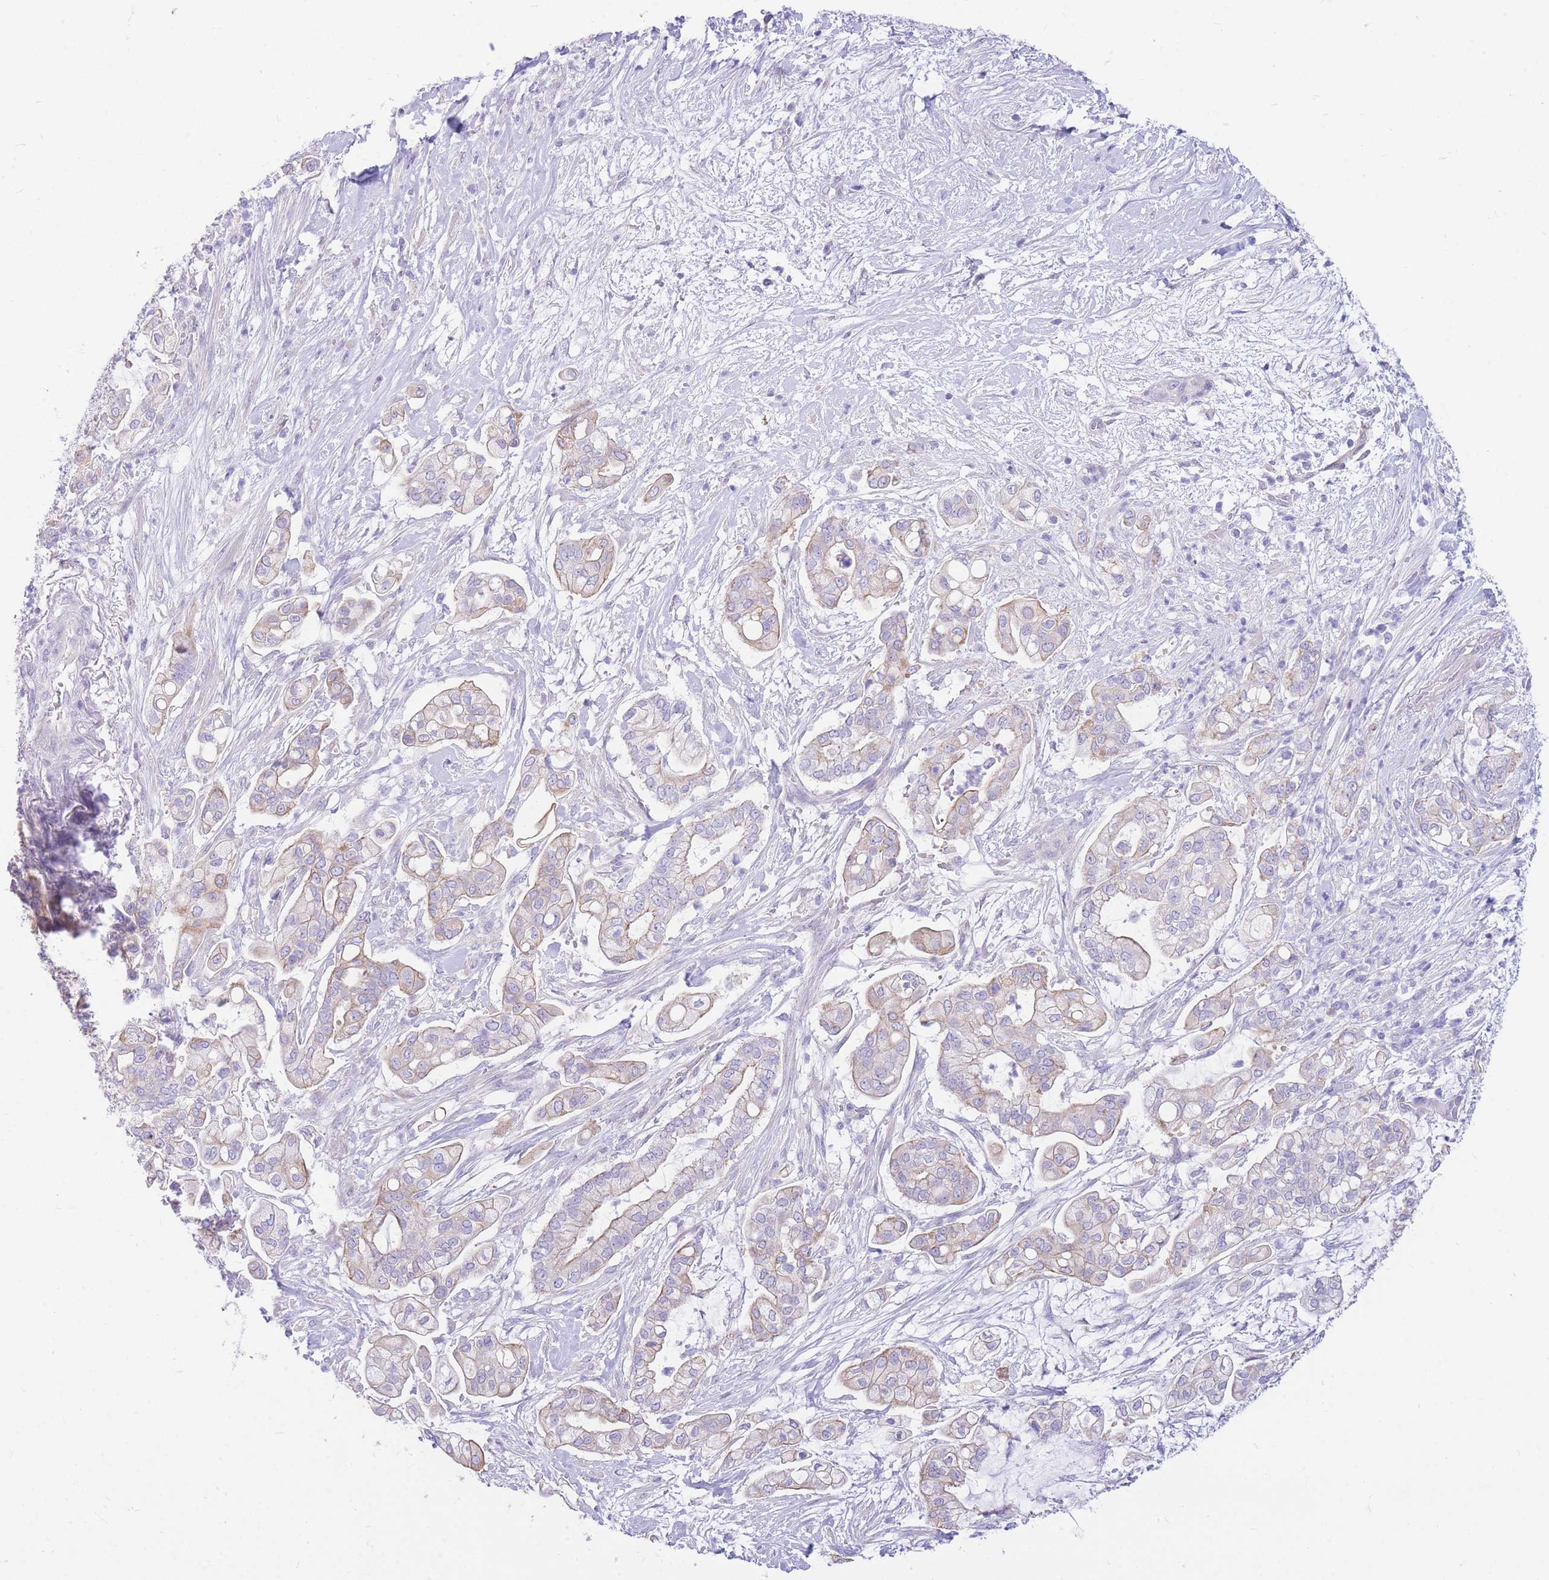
{"staining": {"intensity": "weak", "quantity": "<25%", "location": "cytoplasmic/membranous"}, "tissue": "pancreatic cancer", "cell_type": "Tumor cells", "image_type": "cancer", "snomed": [{"axis": "morphology", "description": "Adenocarcinoma, NOS"}, {"axis": "topography", "description": "Pancreas"}], "caption": "Immunohistochemical staining of pancreatic adenocarcinoma demonstrates no significant staining in tumor cells.", "gene": "ZNF311", "patient": {"sex": "female", "age": 69}}